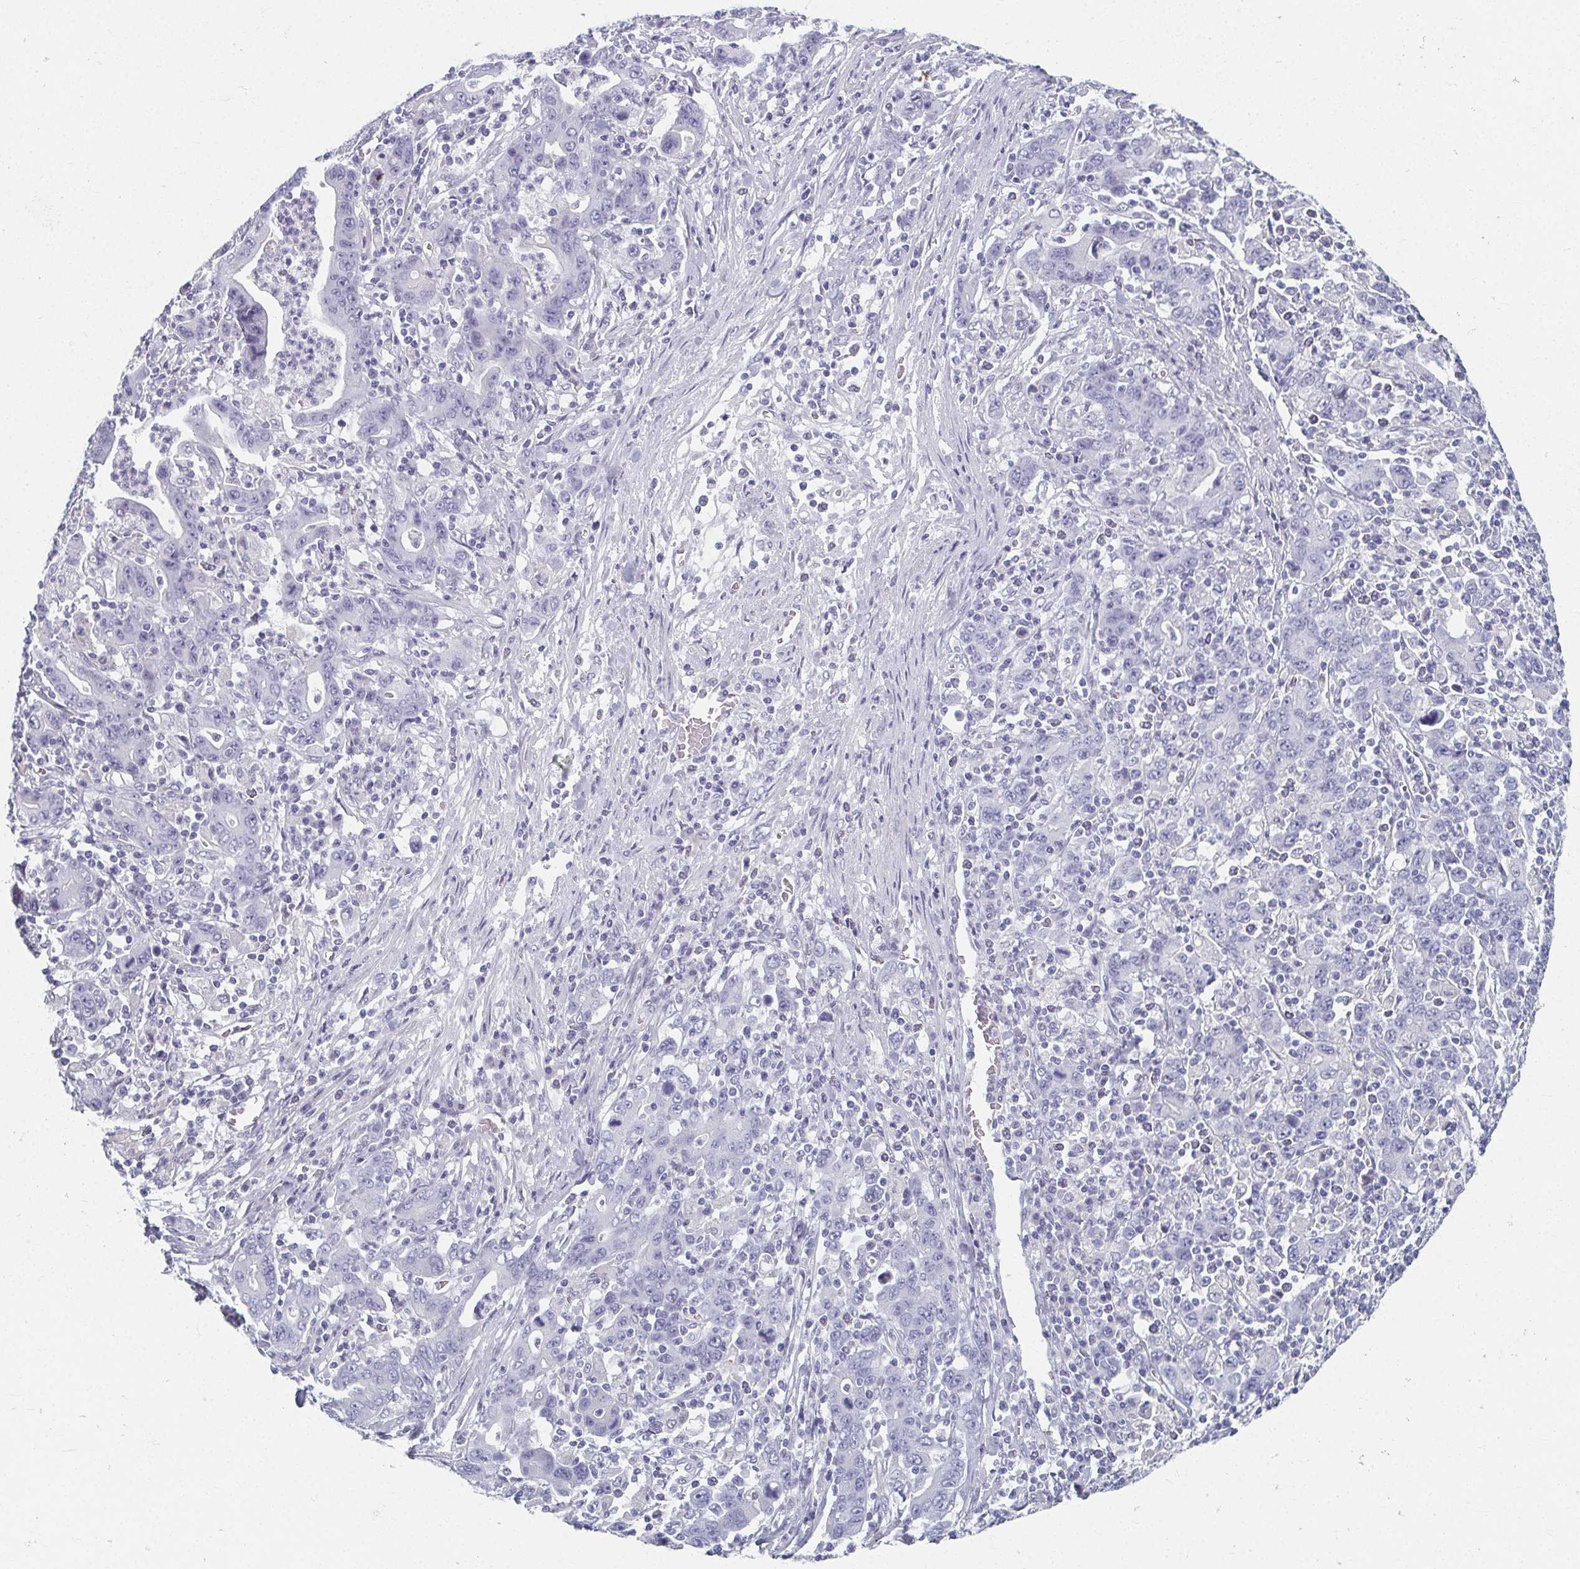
{"staining": {"intensity": "negative", "quantity": "none", "location": "none"}, "tissue": "stomach cancer", "cell_type": "Tumor cells", "image_type": "cancer", "snomed": [{"axis": "morphology", "description": "Adenocarcinoma, NOS"}, {"axis": "topography", "description": "Stomach, upper"}], "caption": "Human adenocarcinoma (stomach) stained for a protein using IHC demonstrates no expression in tumor cells.", "gene": "CAMKV", "patient": {"sex": "male", "age": 69}}